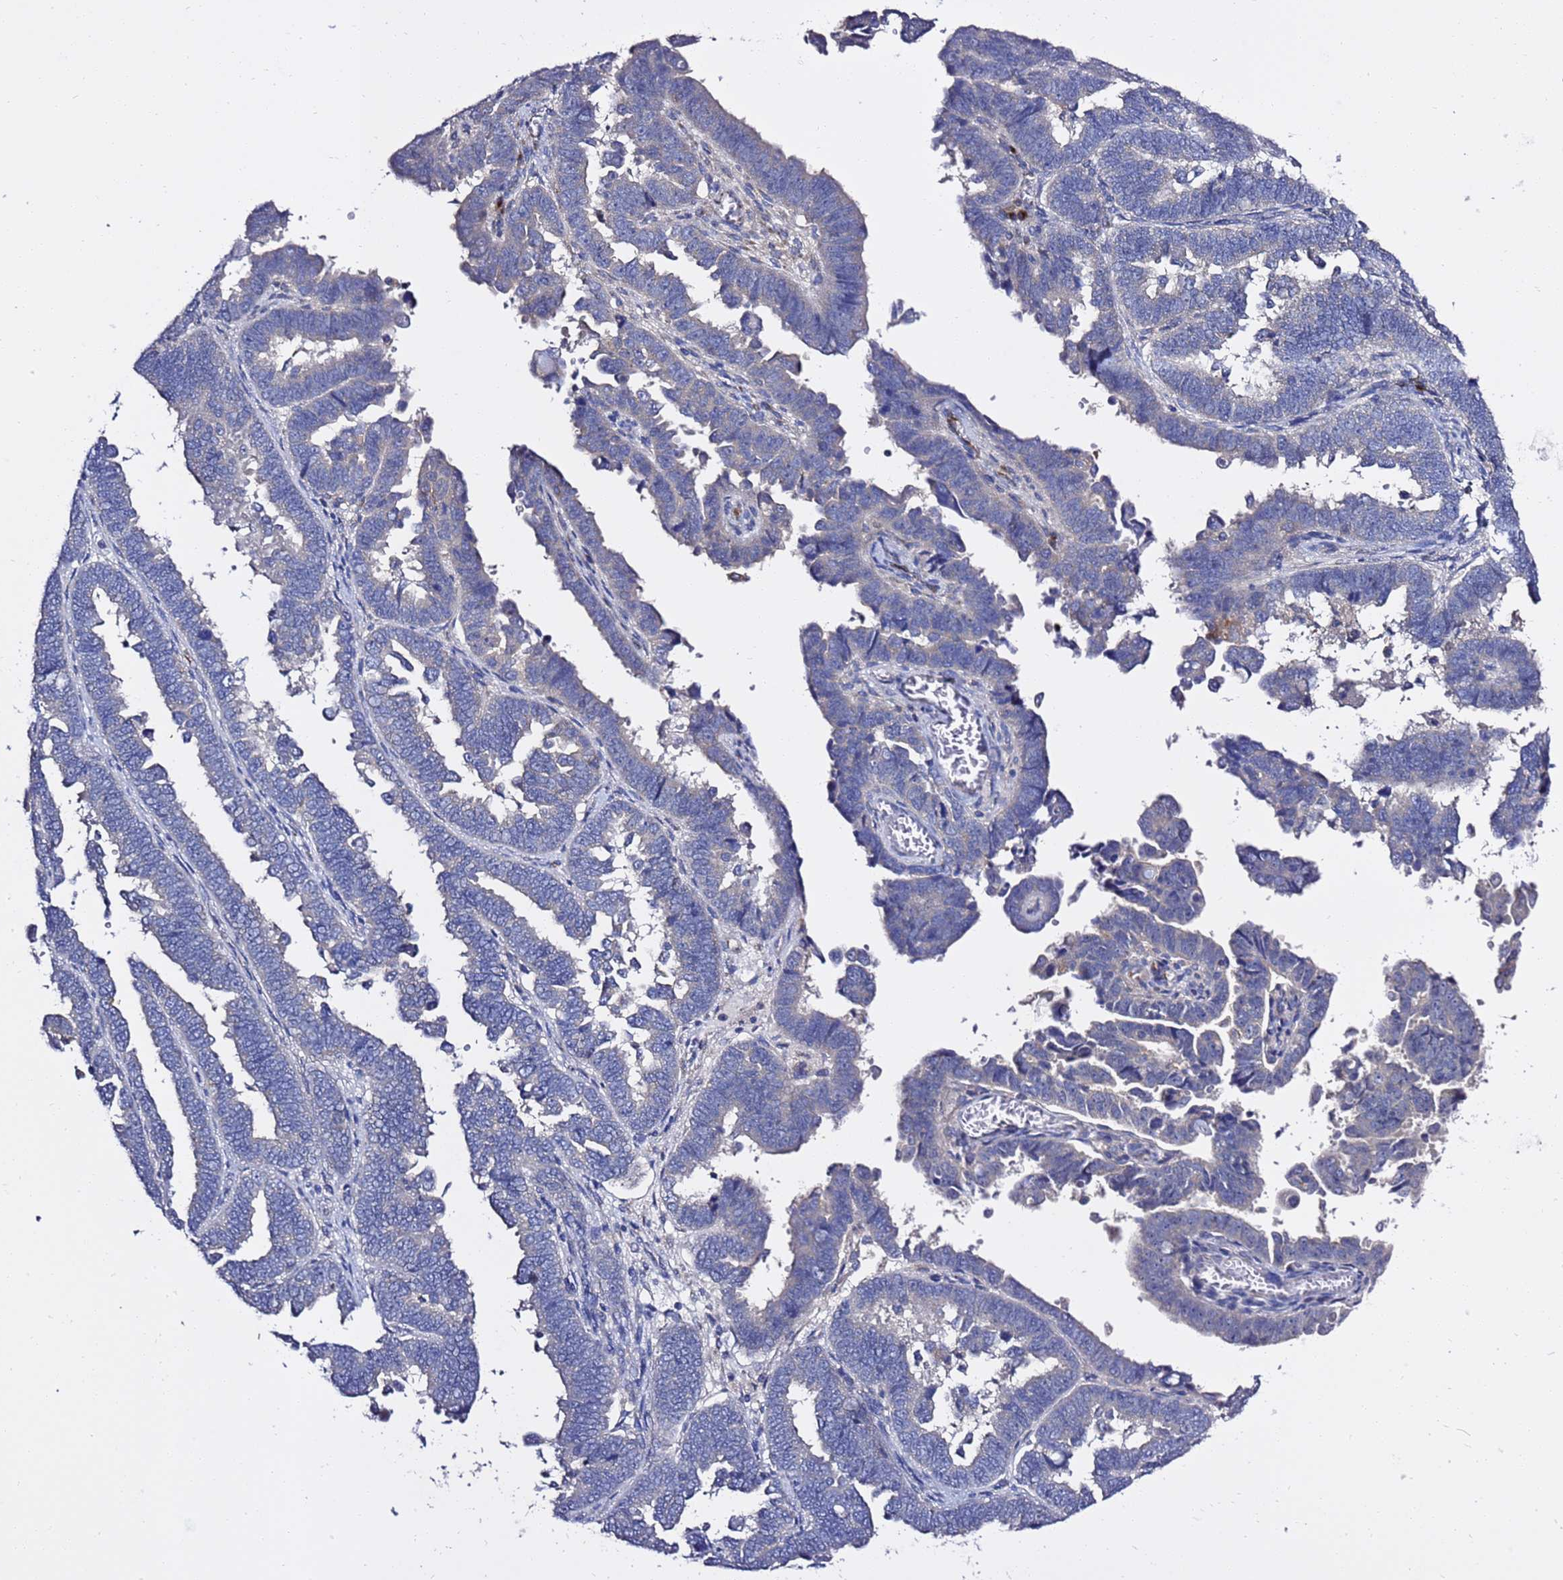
{"staining": {"intensity": "negative", "quantity": "none", "location": "none"}, "tissue": "endometrial cancer", "cell_type": "Tumor cells", "image_type": "cancer", "snomed": [{"axis": "morphology", "description": "Adenocarcinoma, NOS"}, {"axis": "topography", "description": "Endometrium"}], "caption": "Tumor cells show no significant staining in endometrial cancer (adenocarcinoma).", "gene": "ANAPC1", "patient": {"sex": "female", "age": 75}}